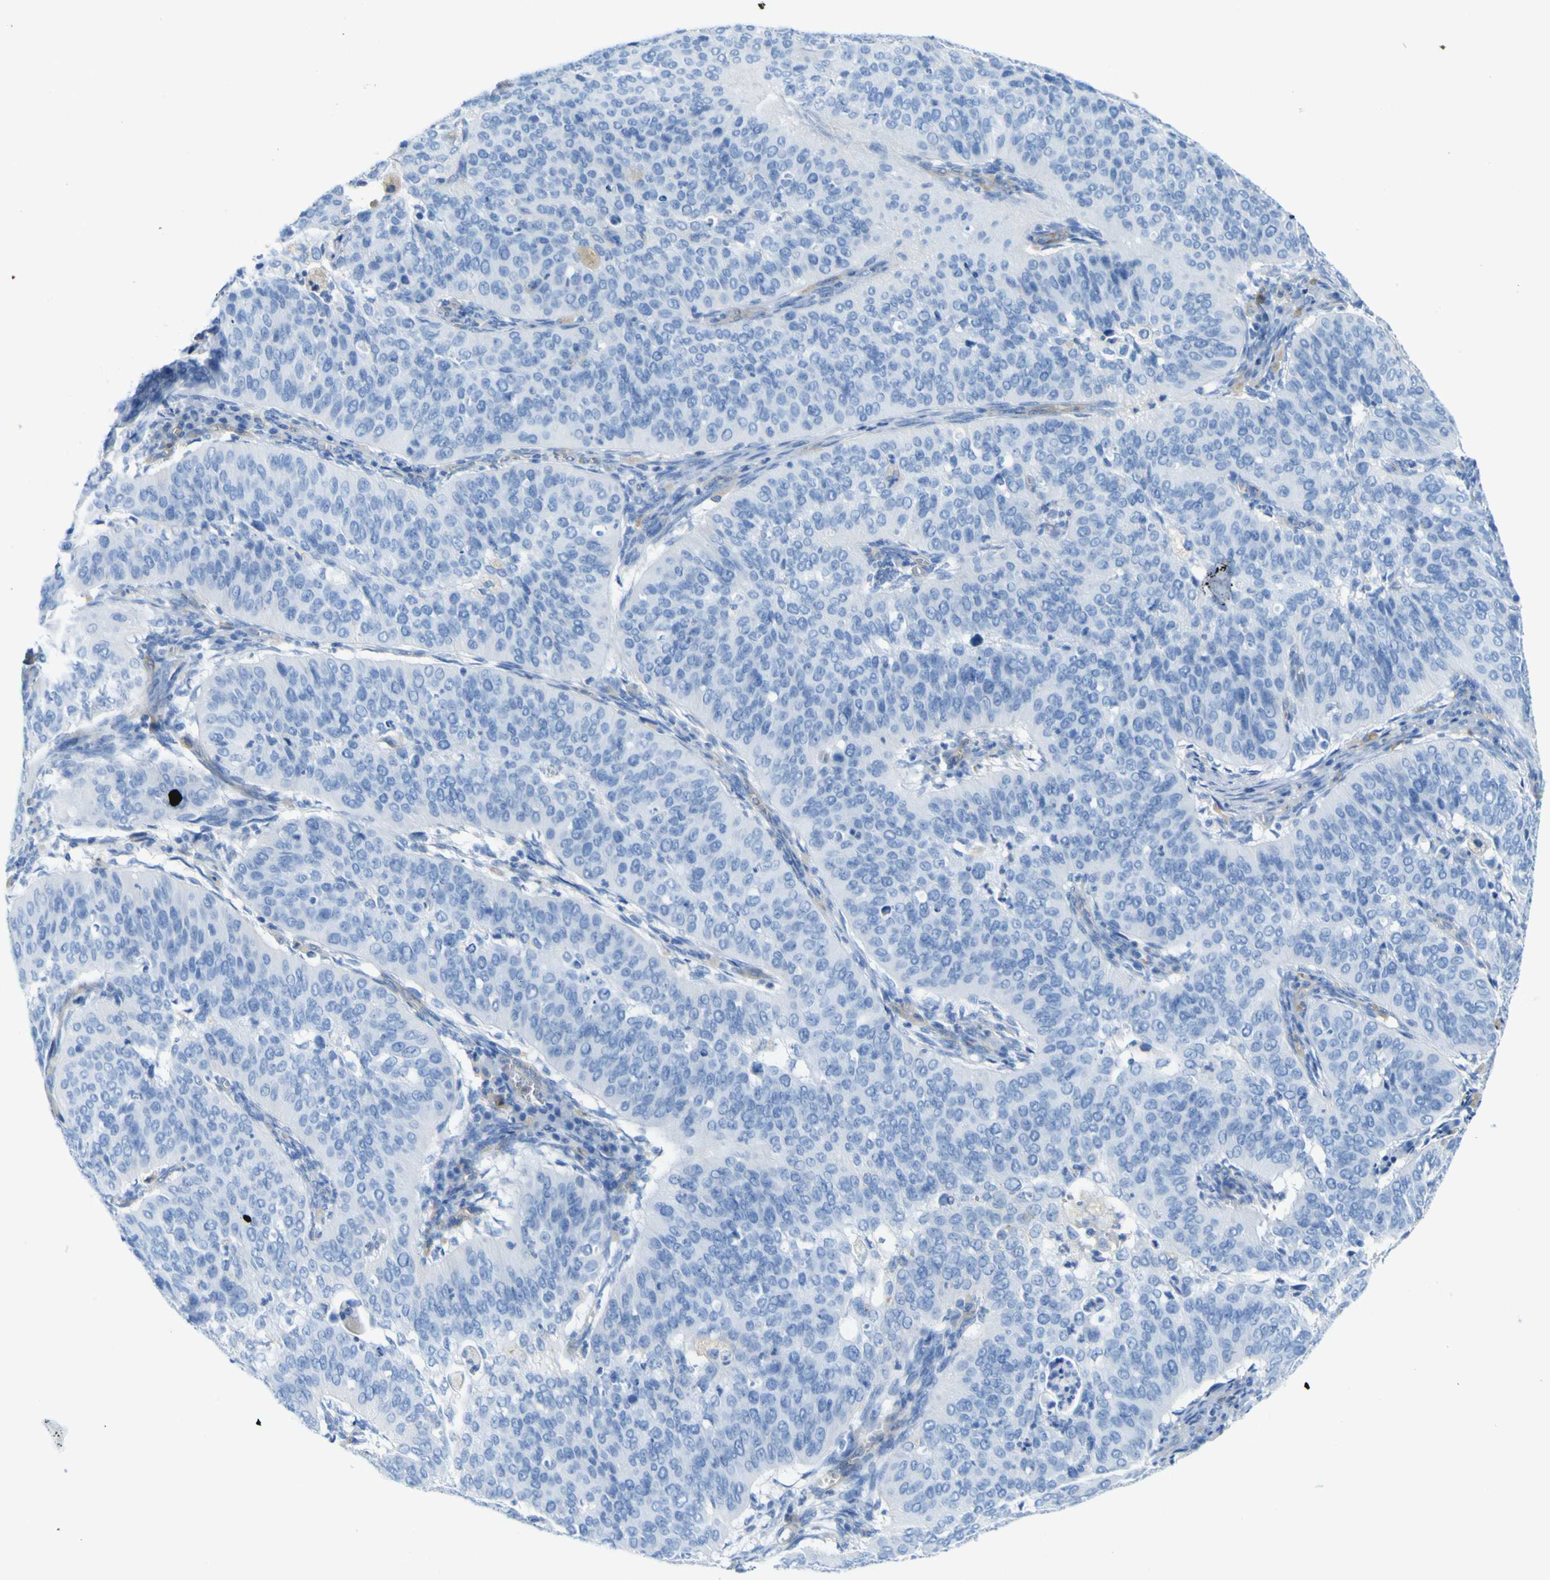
{"staining": {"intensity": "negative", "quantity": "none", "location": "none"}, "tissue": "cervical cancer", "cell_type": "Tumor cells", "image_type": "cancer", "snomed": [{"axis": "morphology", "description": "Normal tissue, NOS"}, {"axis": "morphology", "description": "Squamous cell carcinoma, NOS"}, {"axis": "topography", "description": "Cervix"}], "caption": "Squamous cell carcinoma (cervical) was stained to show a protein in brown. There is no significant staining in tumor cells.", "gene": "CD93", "patient": {"sex": "female", "age": 39}}